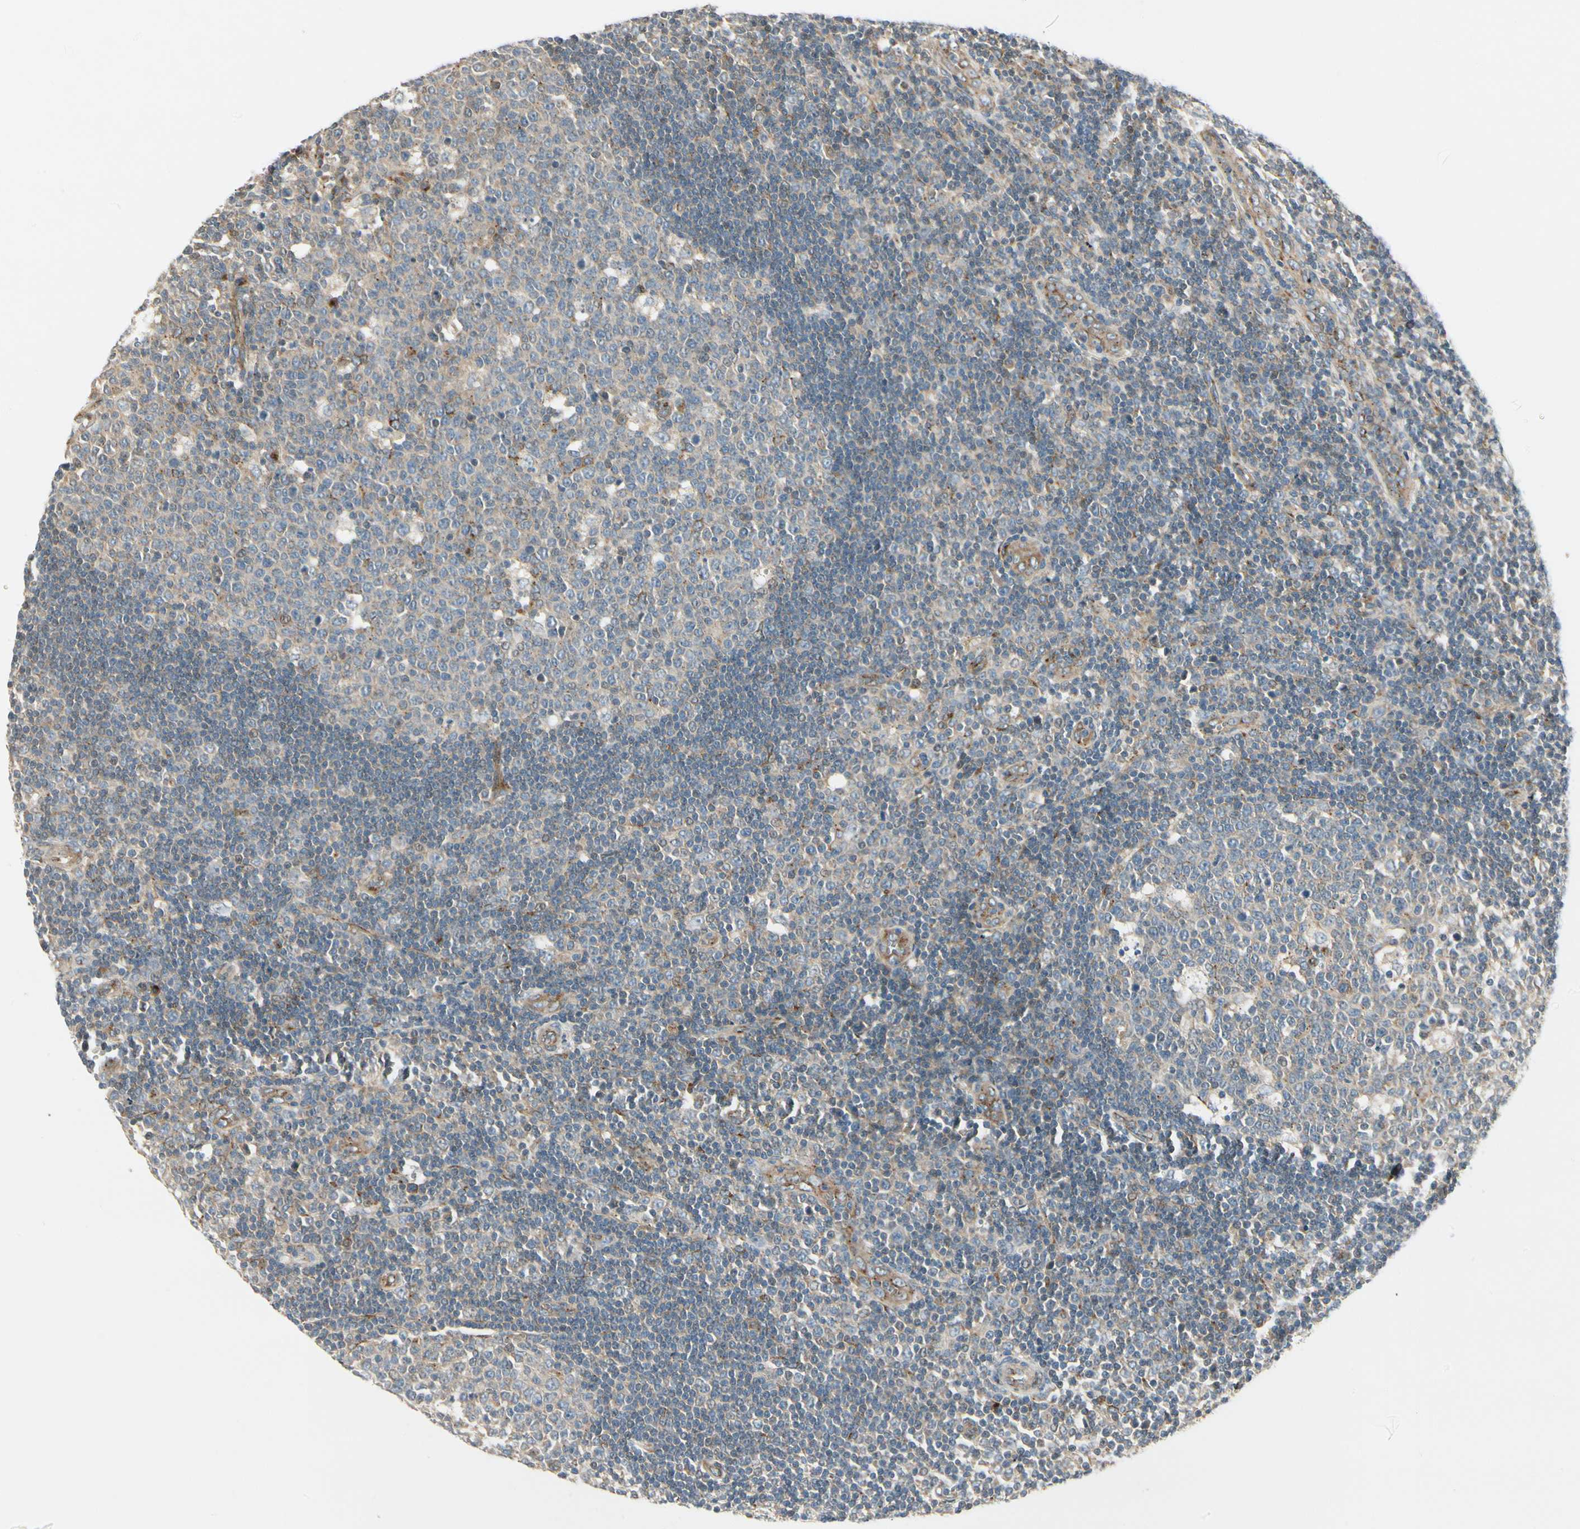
{"staining": {"intensity": "weak", "quantity": ">75%", "location": "cytoplasmic/membranous"}, "tissue": "lymph node", "cell_type": "Germinal center cells", "image_type": "normal", "snomed": [{"axis": "morphology", "description": "Normal tissue, NOS"}, {"axis": "topography", "description": "Lymph node"}, {"axis": "topography", "description": "Salivary gland"}], "caption": "A high-resolution micrograph shows immunohistochemistry (IHC) staining of normal lymph node, which exhibits weak cytoplasmic/membranous expression in approximately >75% of germinal center cells. (IHC, brightfield microscopy, high magnification).", "gene": "MANSC1", "patient": {"sex": "male", "age": 8}}